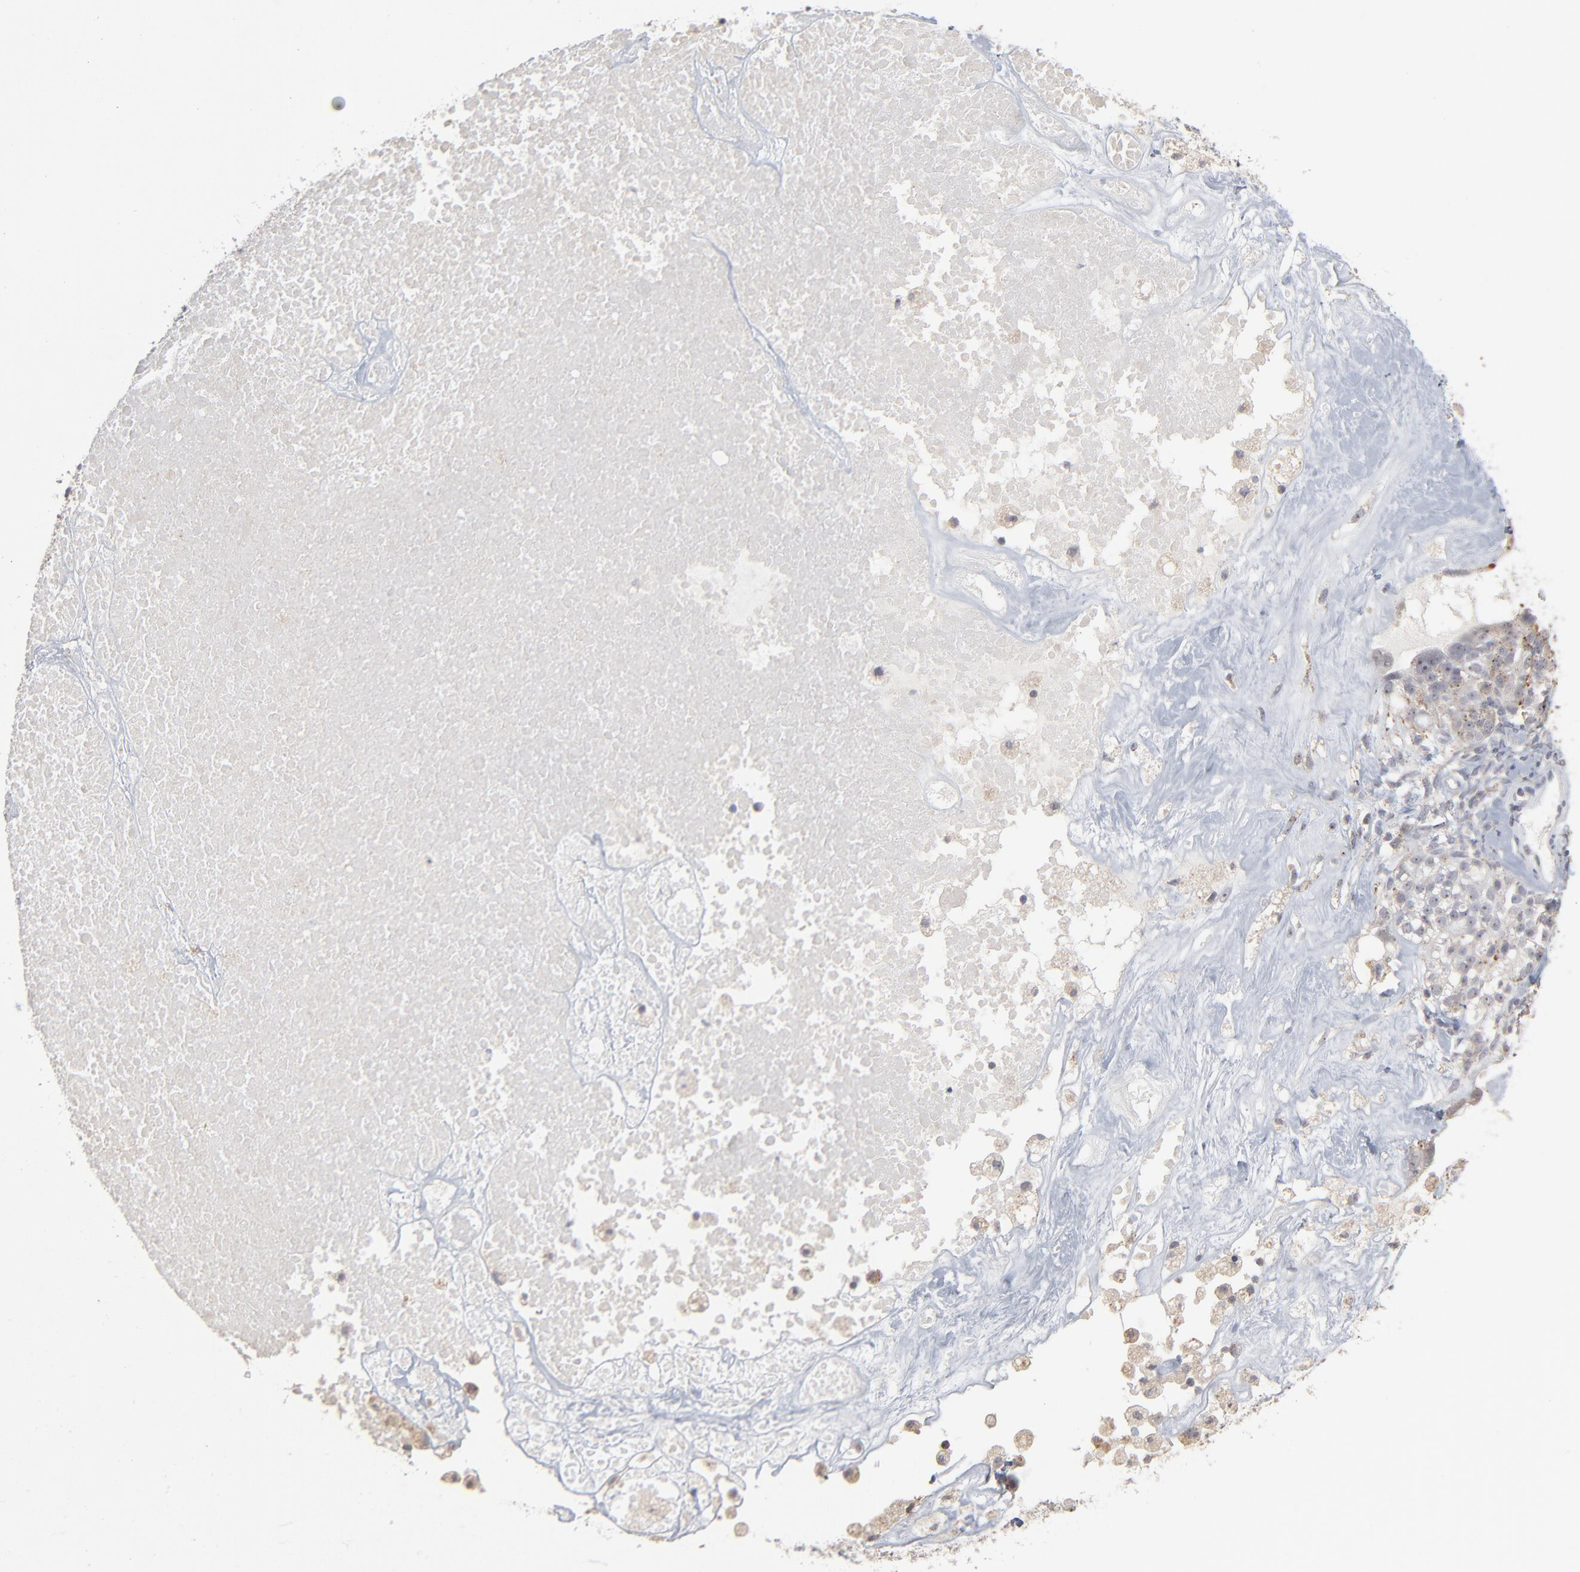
{"staining": {"intensity": "weak", "quantity": ">75%", "location": "cytoplasmic/membranous"}, "tissue": "ovarian cancer", "cell_type": "Tumor cells", "image_type": "cancer", "snomed": [{"axis": "morphology", "description": "Cystadenocarcinoma, serous, NOS"}, {"axis": "topography", "description": "Ovary"}], "caption": "Human ovarian cancer (serous cystadenocarcinoma) stained with a protein marker displays weak staining in tumor cells.", "gene": "POMT2", "patient": {"sex": "female", "age": 66}}